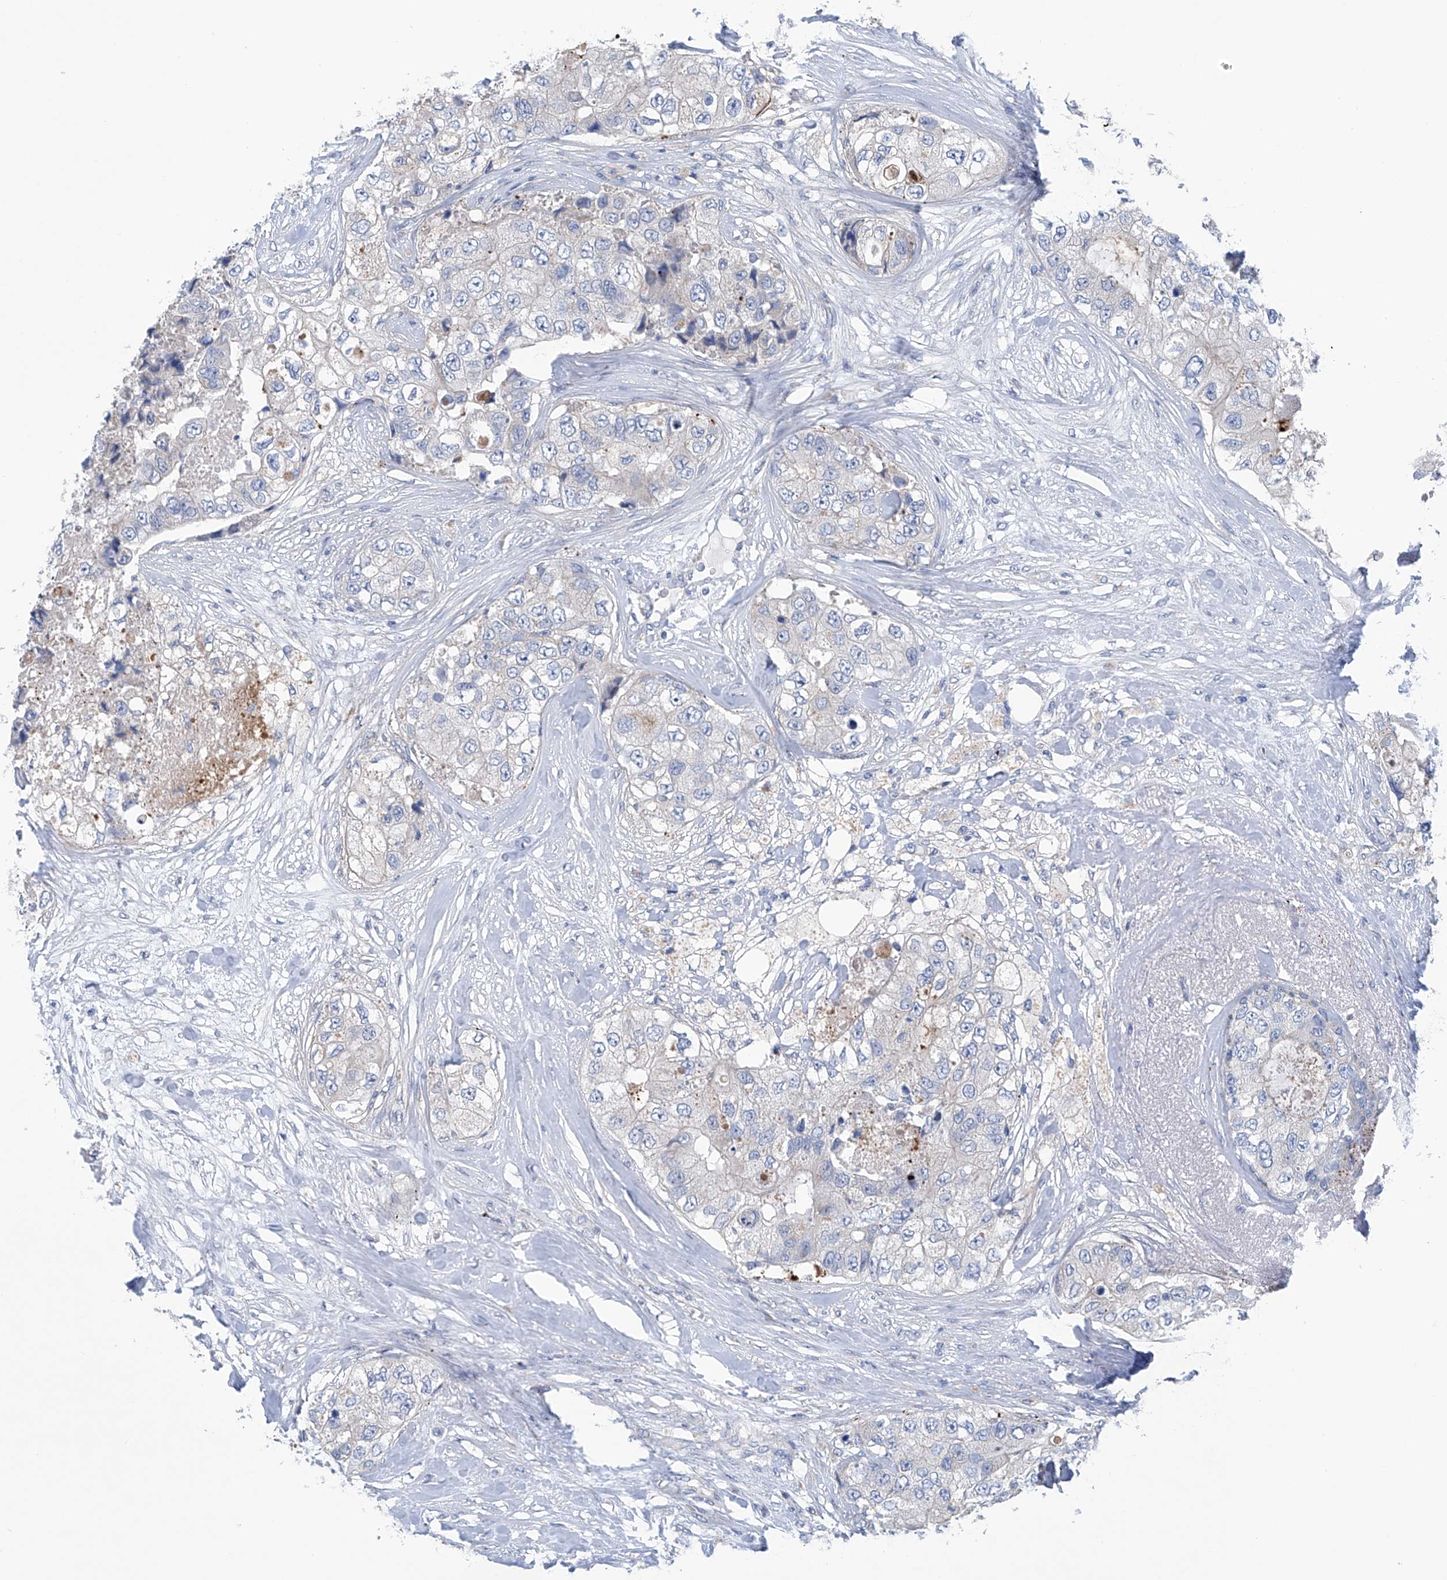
{"staining": {"intensity": "negative", "quantity": "none", "location": "none"}, "tissue": "breast cancer", "cell_type": "Tumor cells", "image_type": "cancer", "snomed": [{"axis": "morphology", "description": "Duct carcinoma"}, {"axis": "topography", "description": "Breast"}], "caption": "This is an immunohistochemistry micrograph of breast intraductal carcinoma. There is no staining in tumor cells.", "gene": "CEP85L", "patient": {"sex": "female", "age": 62}}